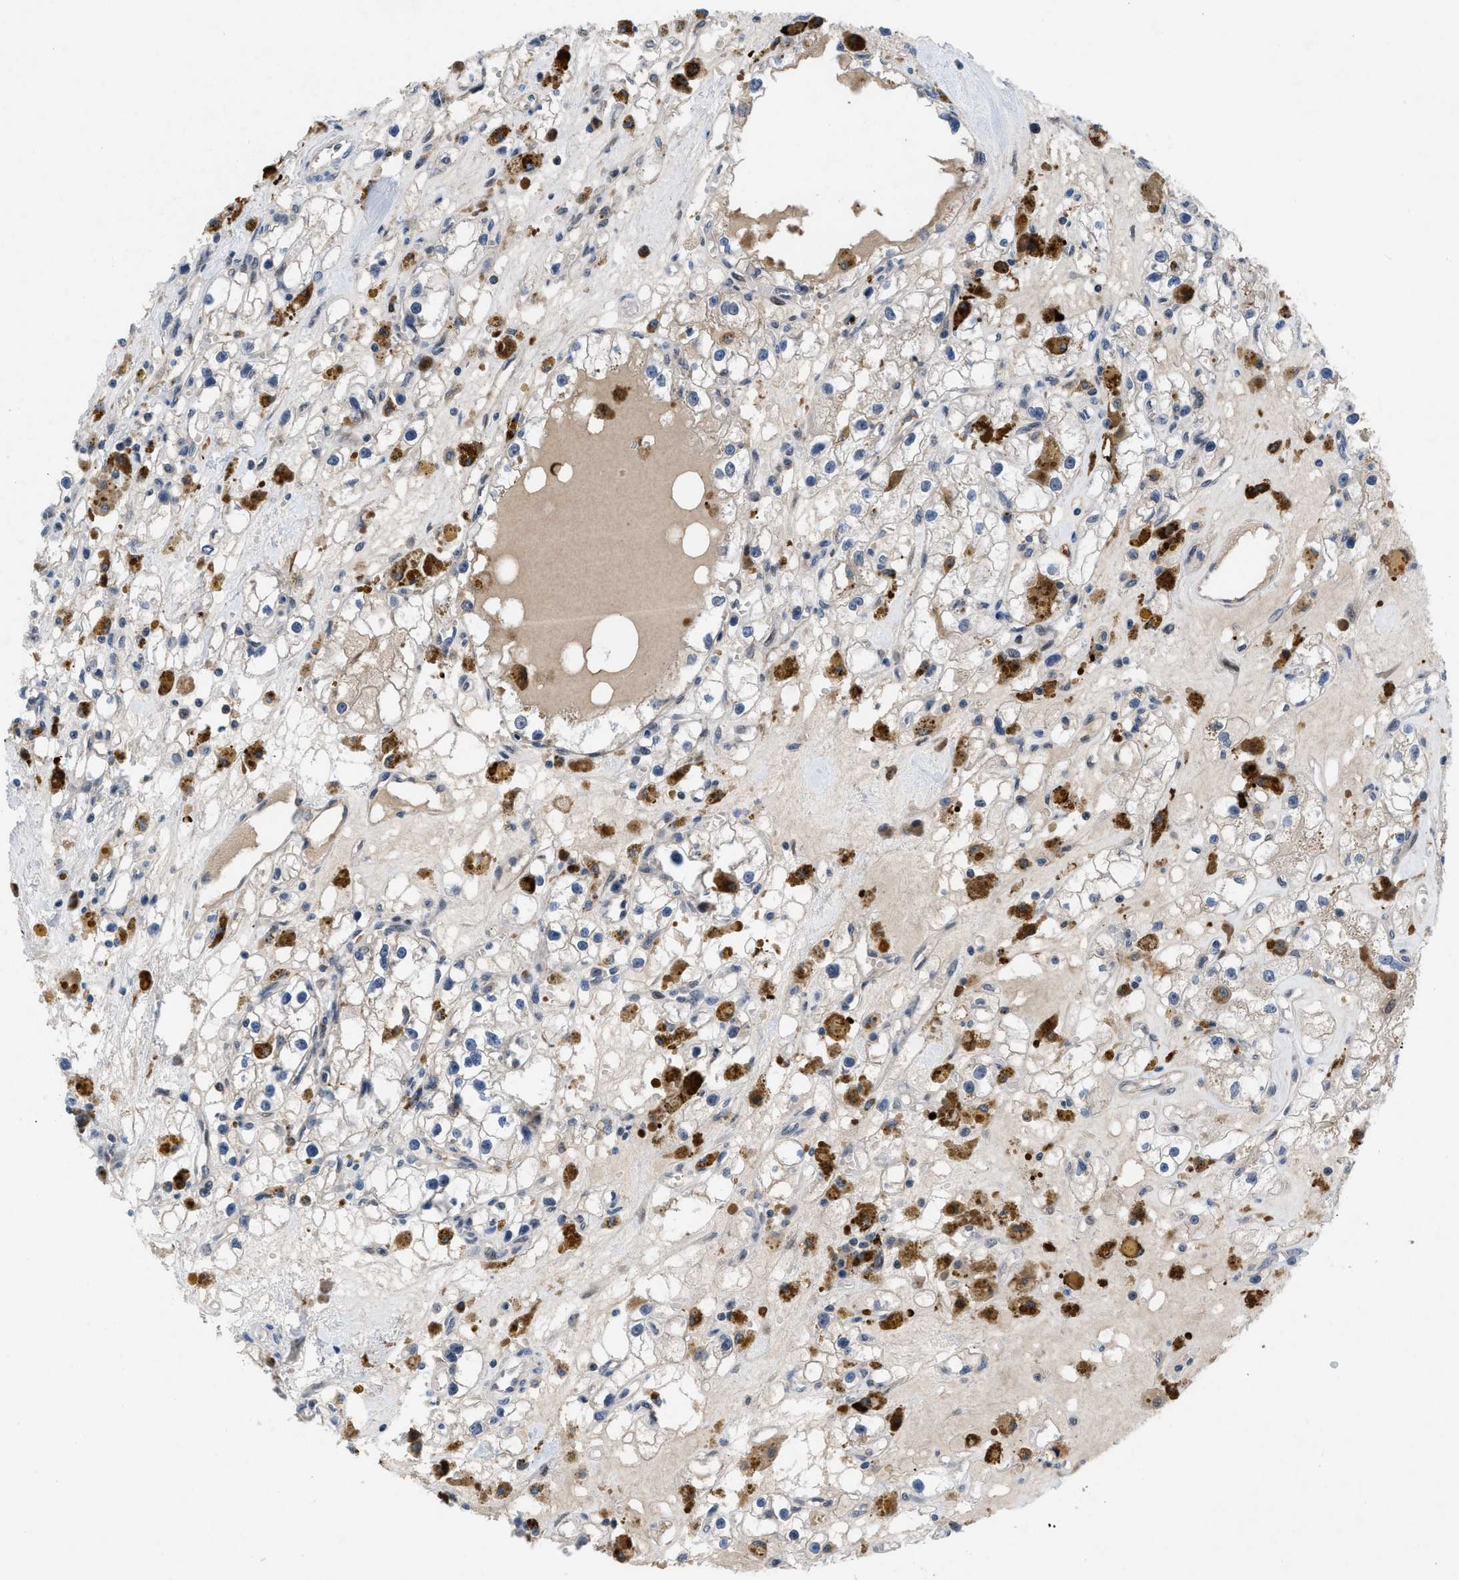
{"staining": {"intensity": "negative", "quantity": "none", "location": "none"}, "tissue": "renal cancer", "cell_type": "Tumor cells", "image_type": "cancer", "snomed": [{"axis": "morphology", "description": "Adenocarcinoma, NOS"}, {"axis": "topography", "description": "Kidney"}], "caption": "An image of renal adenocarcinoma stained for a protein shows no brown staining in tumor cells.", "gene": "IL17RE", "patient": {"sex": "male", "age": 56}}